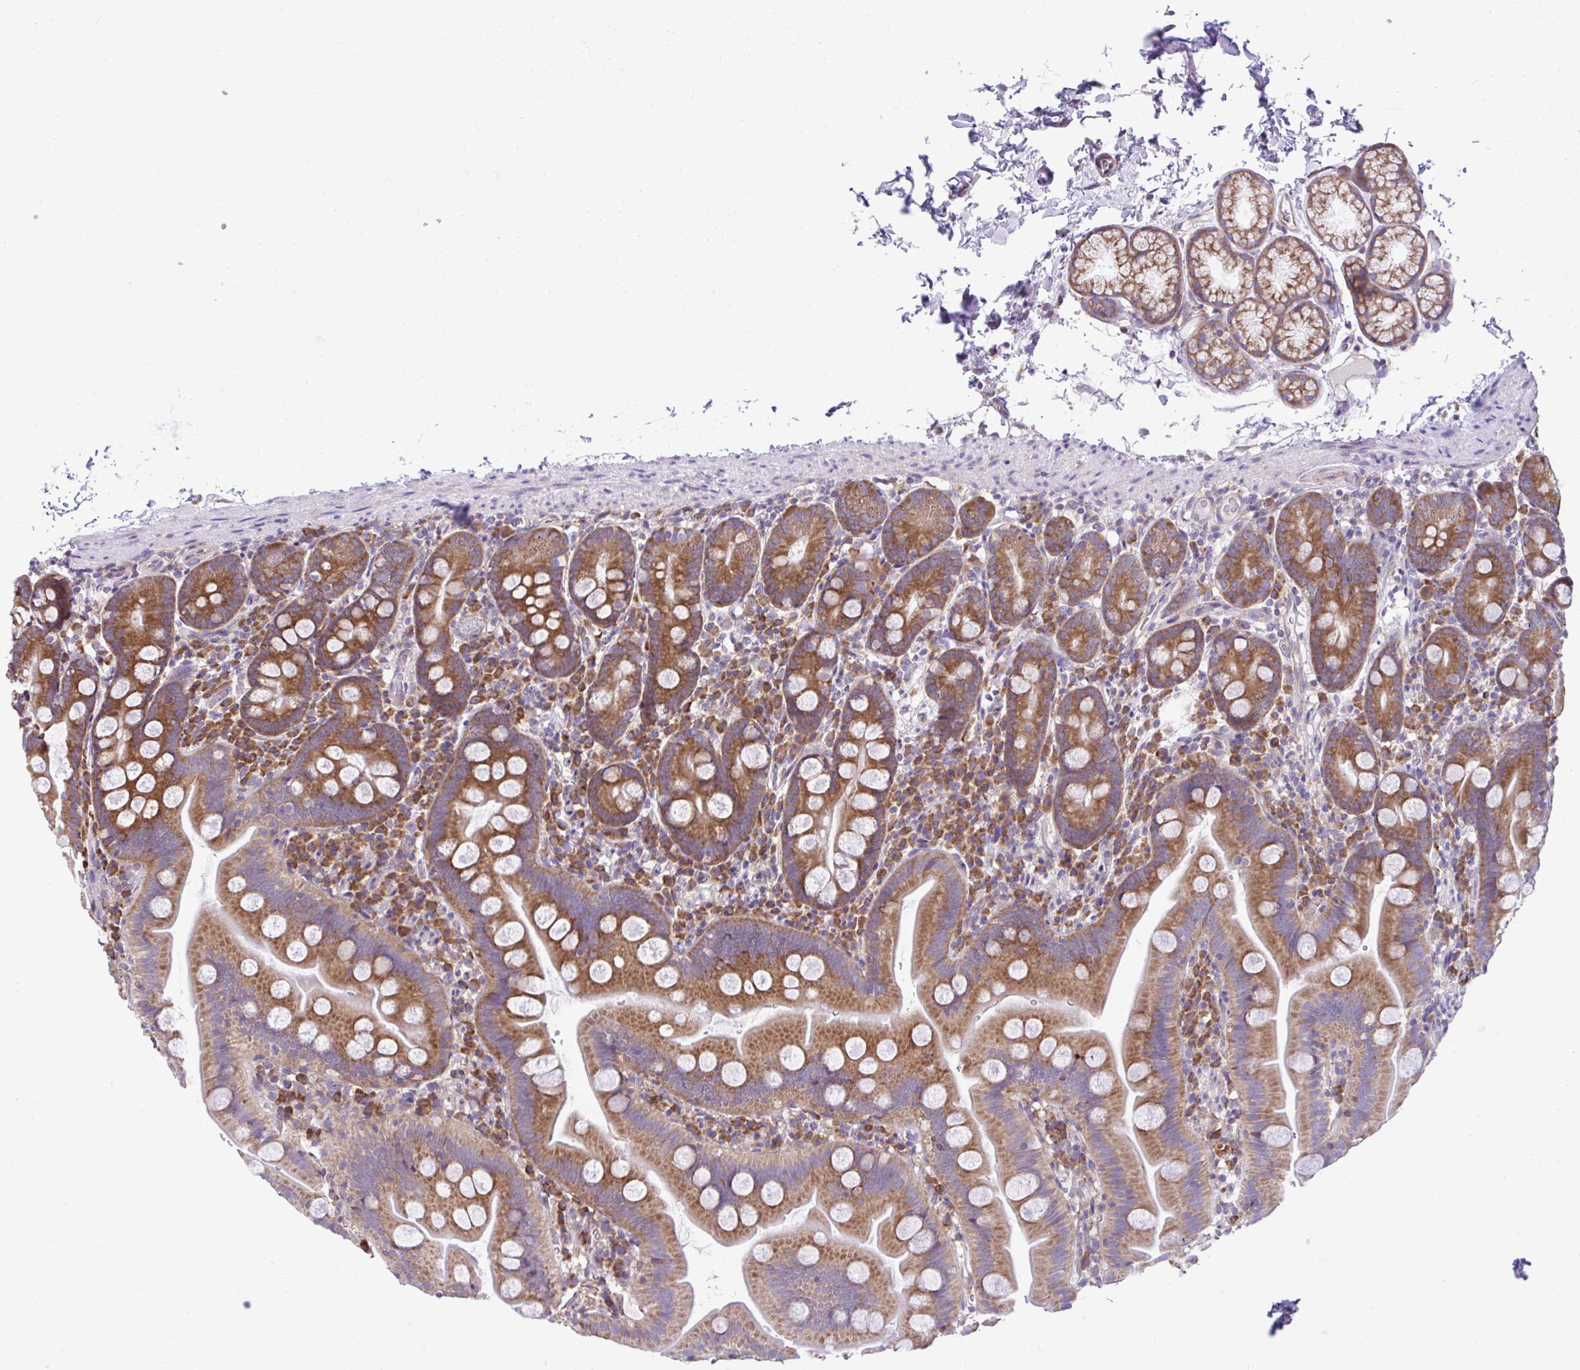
{"staining": {"intensity": "strong", "quantity": ">75%", "location": "cytoplasmic/membranous"}, "tissue": "small intestine", "cell_type": "Glandular cells", "image_type": "normal", "snomed": [{"axis": "morphology", "description": "Normal tissue, NOS"}, {"axis": "topography", "description": "Small intestine"}], "caption": "Immunohistochemical staining of benign small intestine reveals high levels of strong cytoplasmic/membranous staining in approximately >75% of glandular cells. (DAB = brown stain, brightfield microscopy at high magnification).", "gene": "RPL7", "patient": {"sex": "female", "age": 68}}